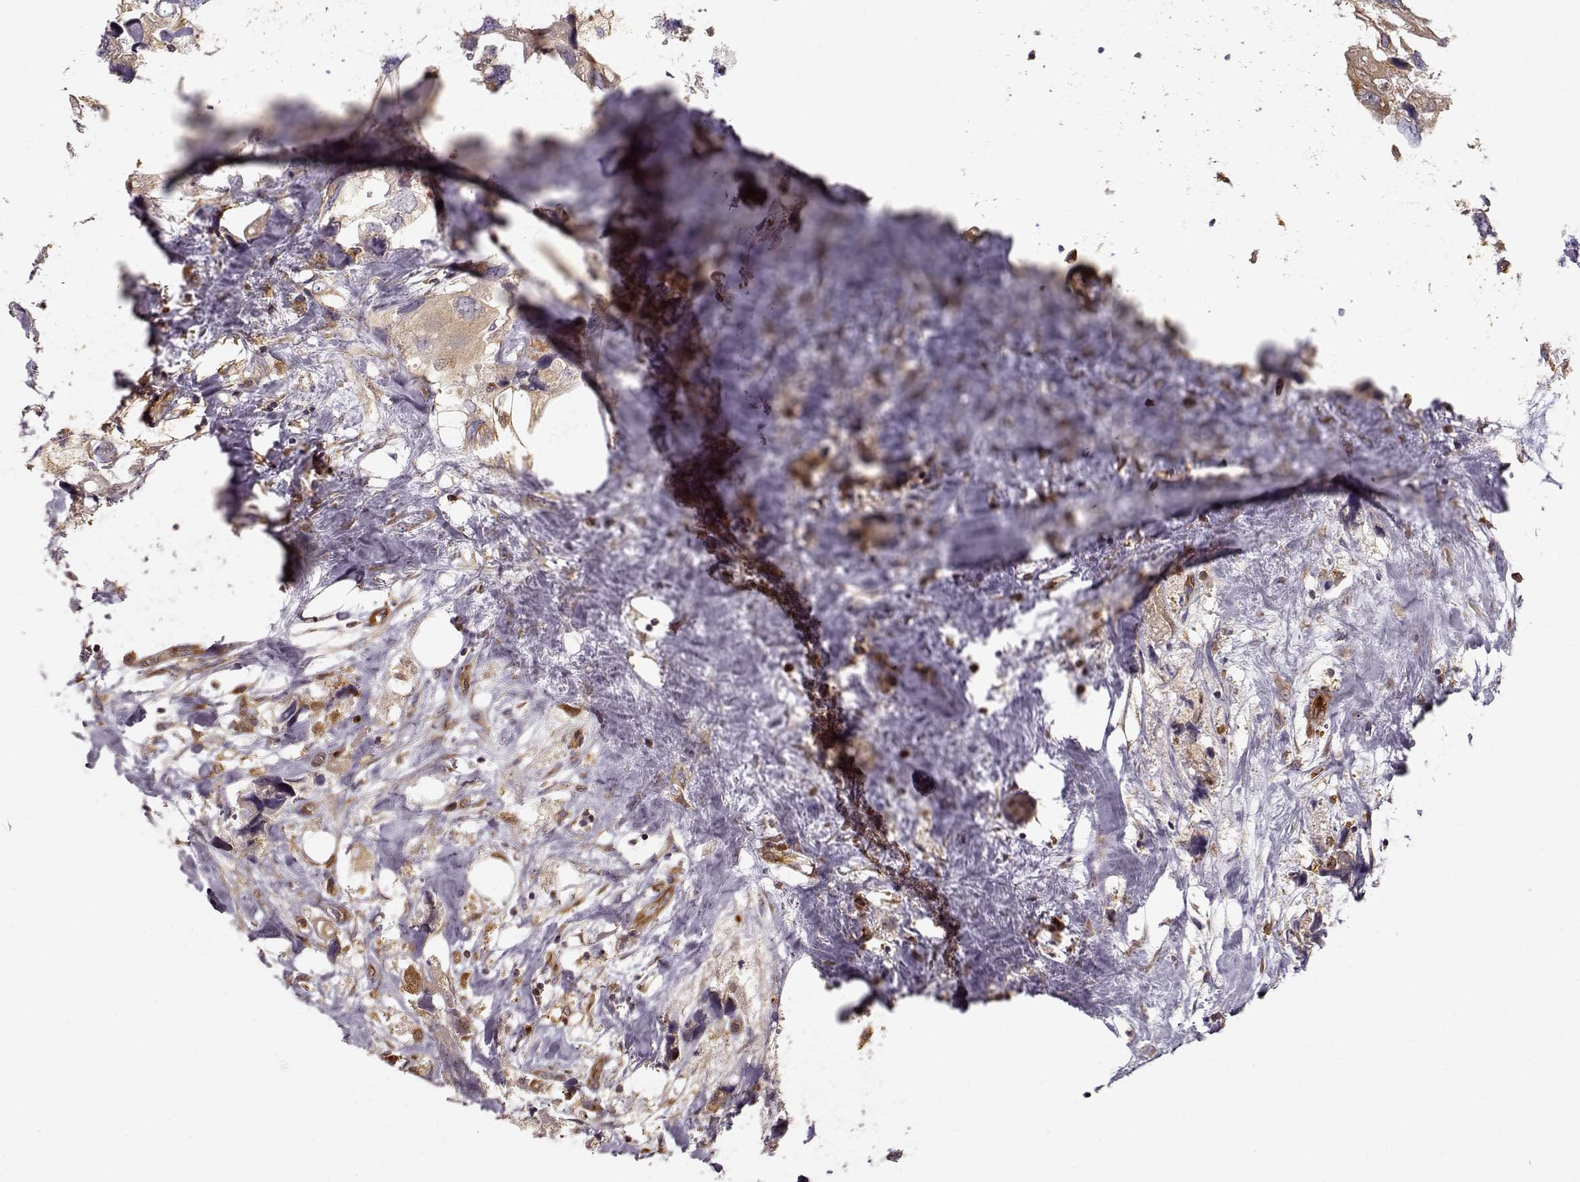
{"staining": {"intensity": "weak", "quantity": ">75%", "location": "cytoplasmic/membranous"}, "tissue": "urothelial cancer", "cell_type": "Tumor cells", "image_type": "cancer", "snomed": [{"axis": "morphology", "description": "Urothelial carcinoma, High grade"}, {"axis": "topography", "description": "Urinary bladder"}], "caption": "A brown stain highlights weak cytoplasmic/membranous positivity of a protein in human high-grade urothelial carcinoma tumor cells.", "gene": "ARHGEF2", "patient": {"sex": "male", "age": 59}}